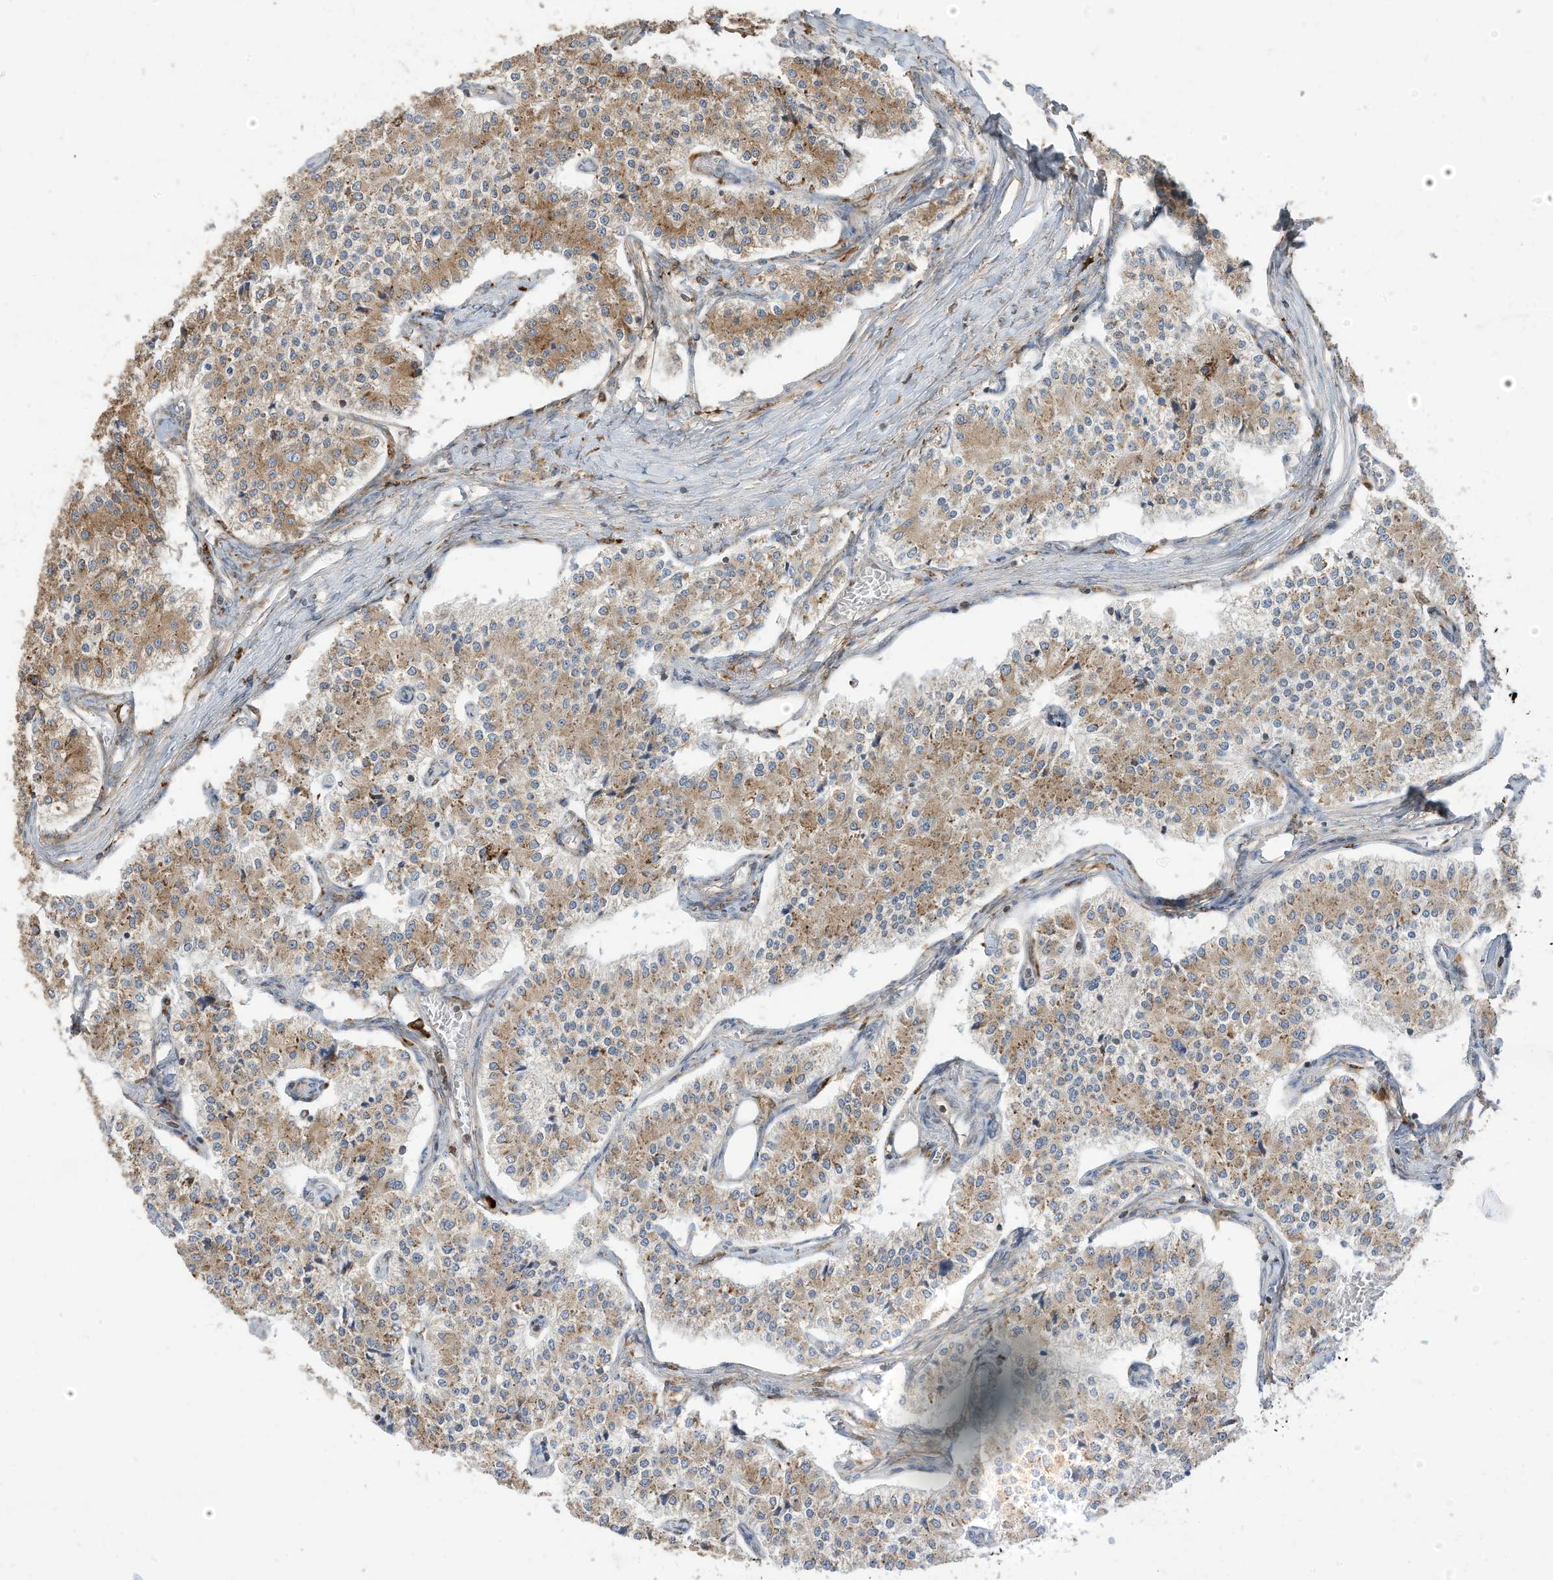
{"staining": {"intensity": "moderate", "quantity": ">75%", "location": "cytoplasmic/membranous"}, "tissue": "carcinoid", "cell_type": "Tumor cells", "image_type": "cancer", "snomed": [{"axis": "morphology", "description": "Carcinoid, malignant, NOS"}, {"axis": "topography", "description": "Colon"}], "caption": "Immunohistochemical staining of human malignant carcinoid reveals moderate cytoplasmic/membranous protein expression in approximately >75% of tumor cells.", "gene": "TRNAU1AP", "patient": {"sex": "female", "age": 52}}